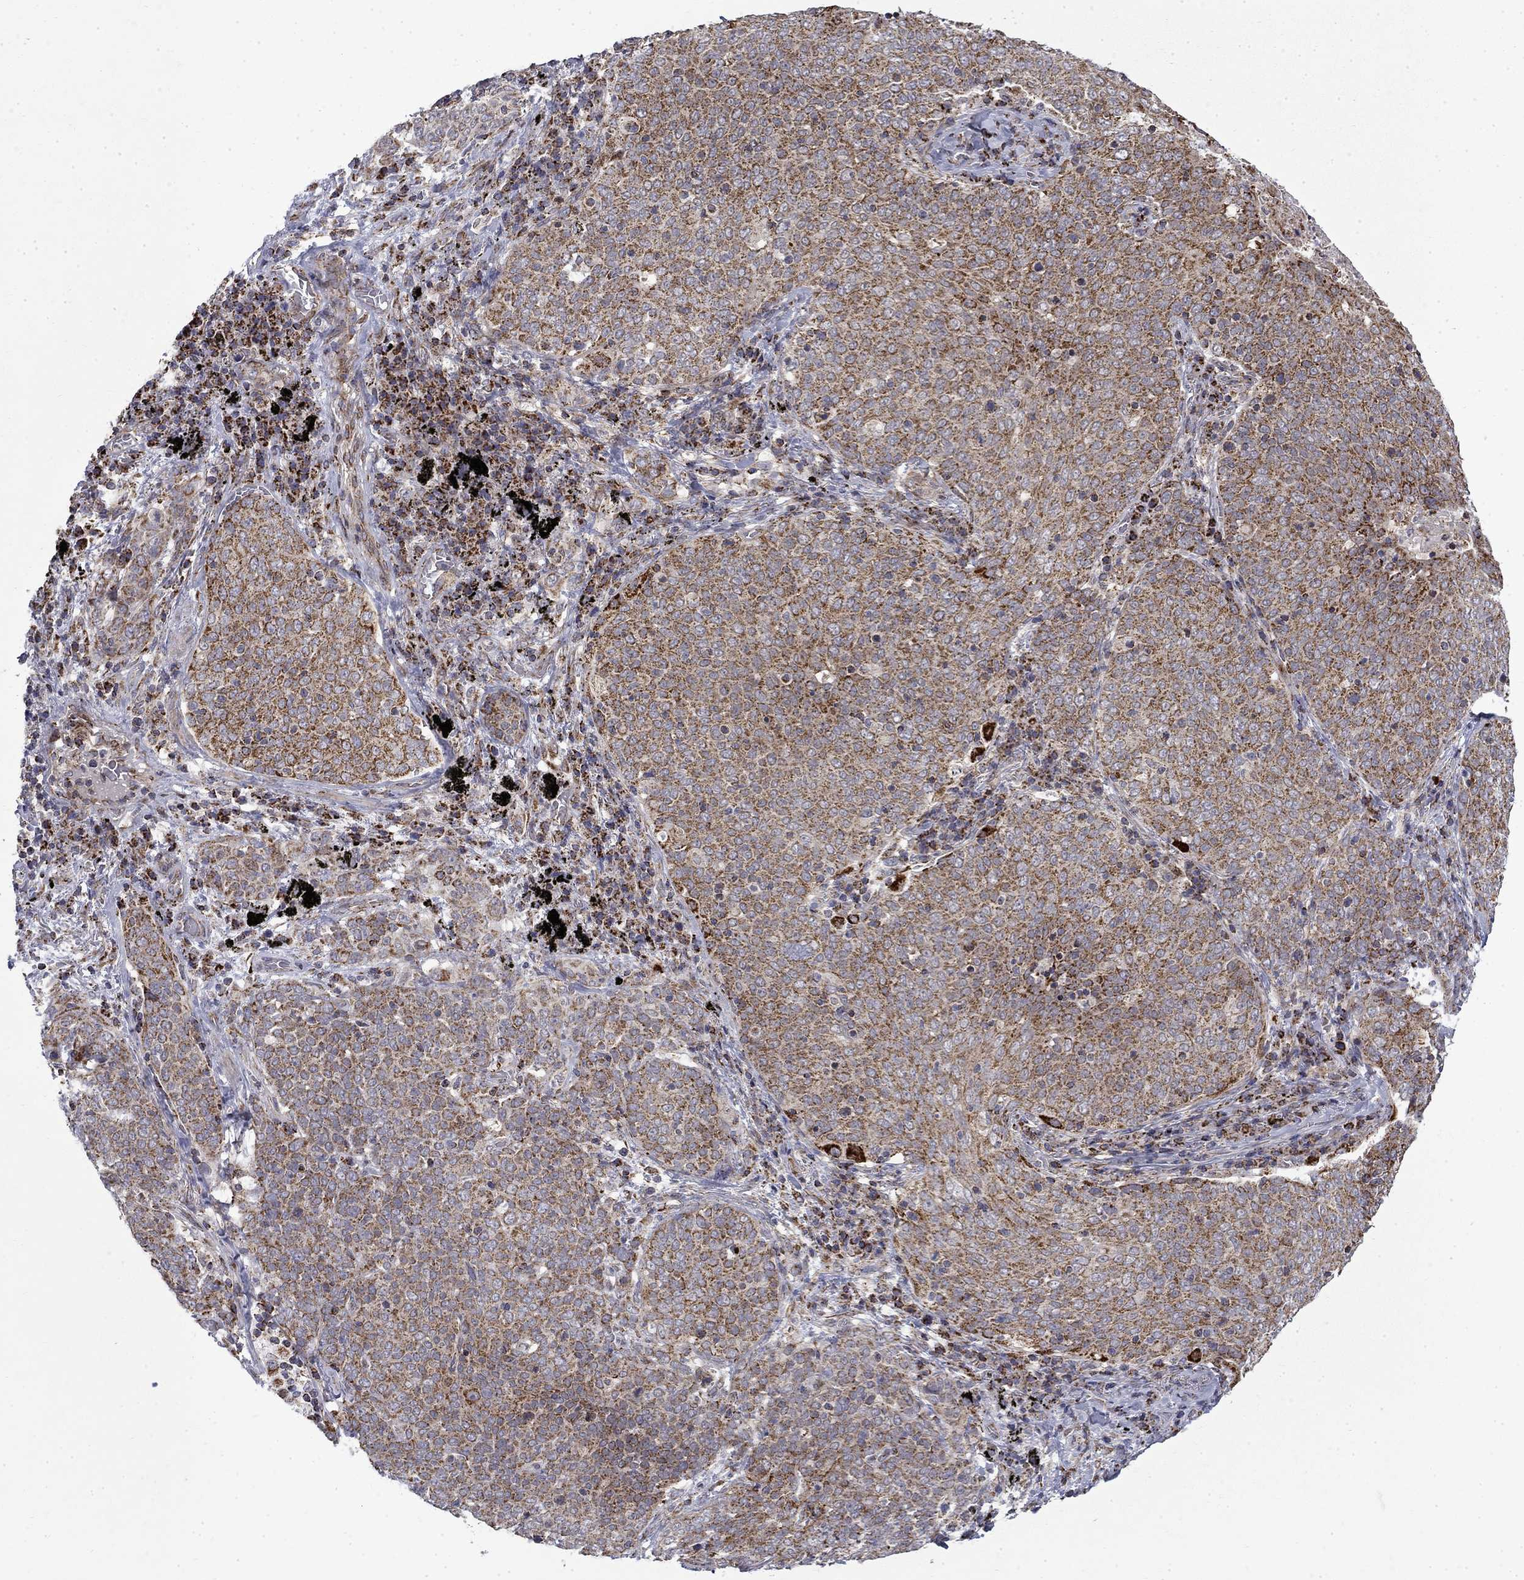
{"staining": {"intensity": "moderate", "quantity": ">75%", "location": "cytoplasmic/membranous"}, "tissue": "lung cancer", "cell_type": "Tumor cells", "image_type": "cancer", "snomed": [{"axis": "morphology", "description": "Squamous cell carcinoma, NOS"}, {"axis": "topography", "description": "Lung"}], "caption": "This image exhibits immunohistochemistry (IHC) staining of human lung cancer, with medium moderate cytoplasmic/membranous expression in about >75% of tumor cells.", "gene": "PCBP3", "patient": {"sex": "male", "age": 82}}